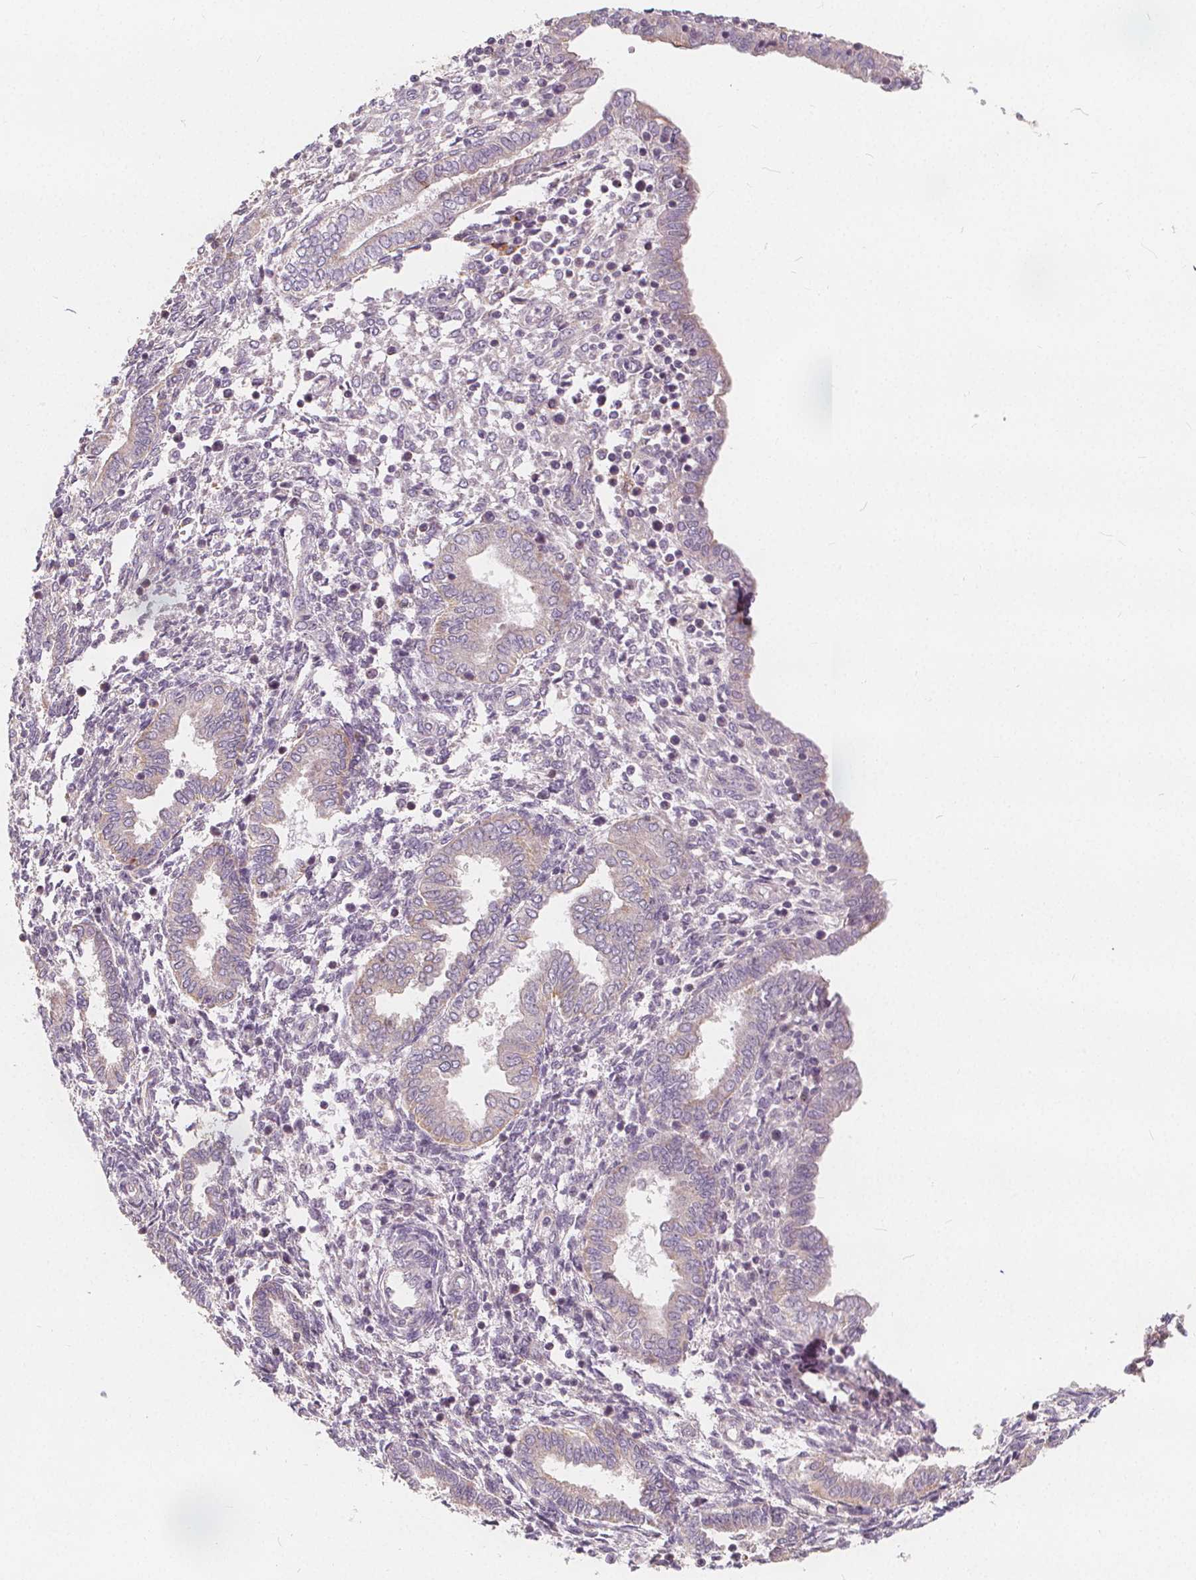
{"staining": {"intensity": "negative", "quantity": "none", "location": "none"}, "tissue": "endometrium", "cell_type": "Cells in endometrial stroma", "image_type": "normal", "snomed": [{"axis": "morphology", "description": "Normal tissue, NOS"}, {"axis": "topography", "description": "Endometrium"}], "caption": "Endometrium was stained to show a protein in brown. There is no significant expression in cells in endometrial stroma. The staining was performed using DAB to visualize the protein expression in brown, while the nuclei were stained in blue with hematoxylin (Magnification: 20x).", "gene": "DRC3", "patient": {"sex": "female", "age": 42}}